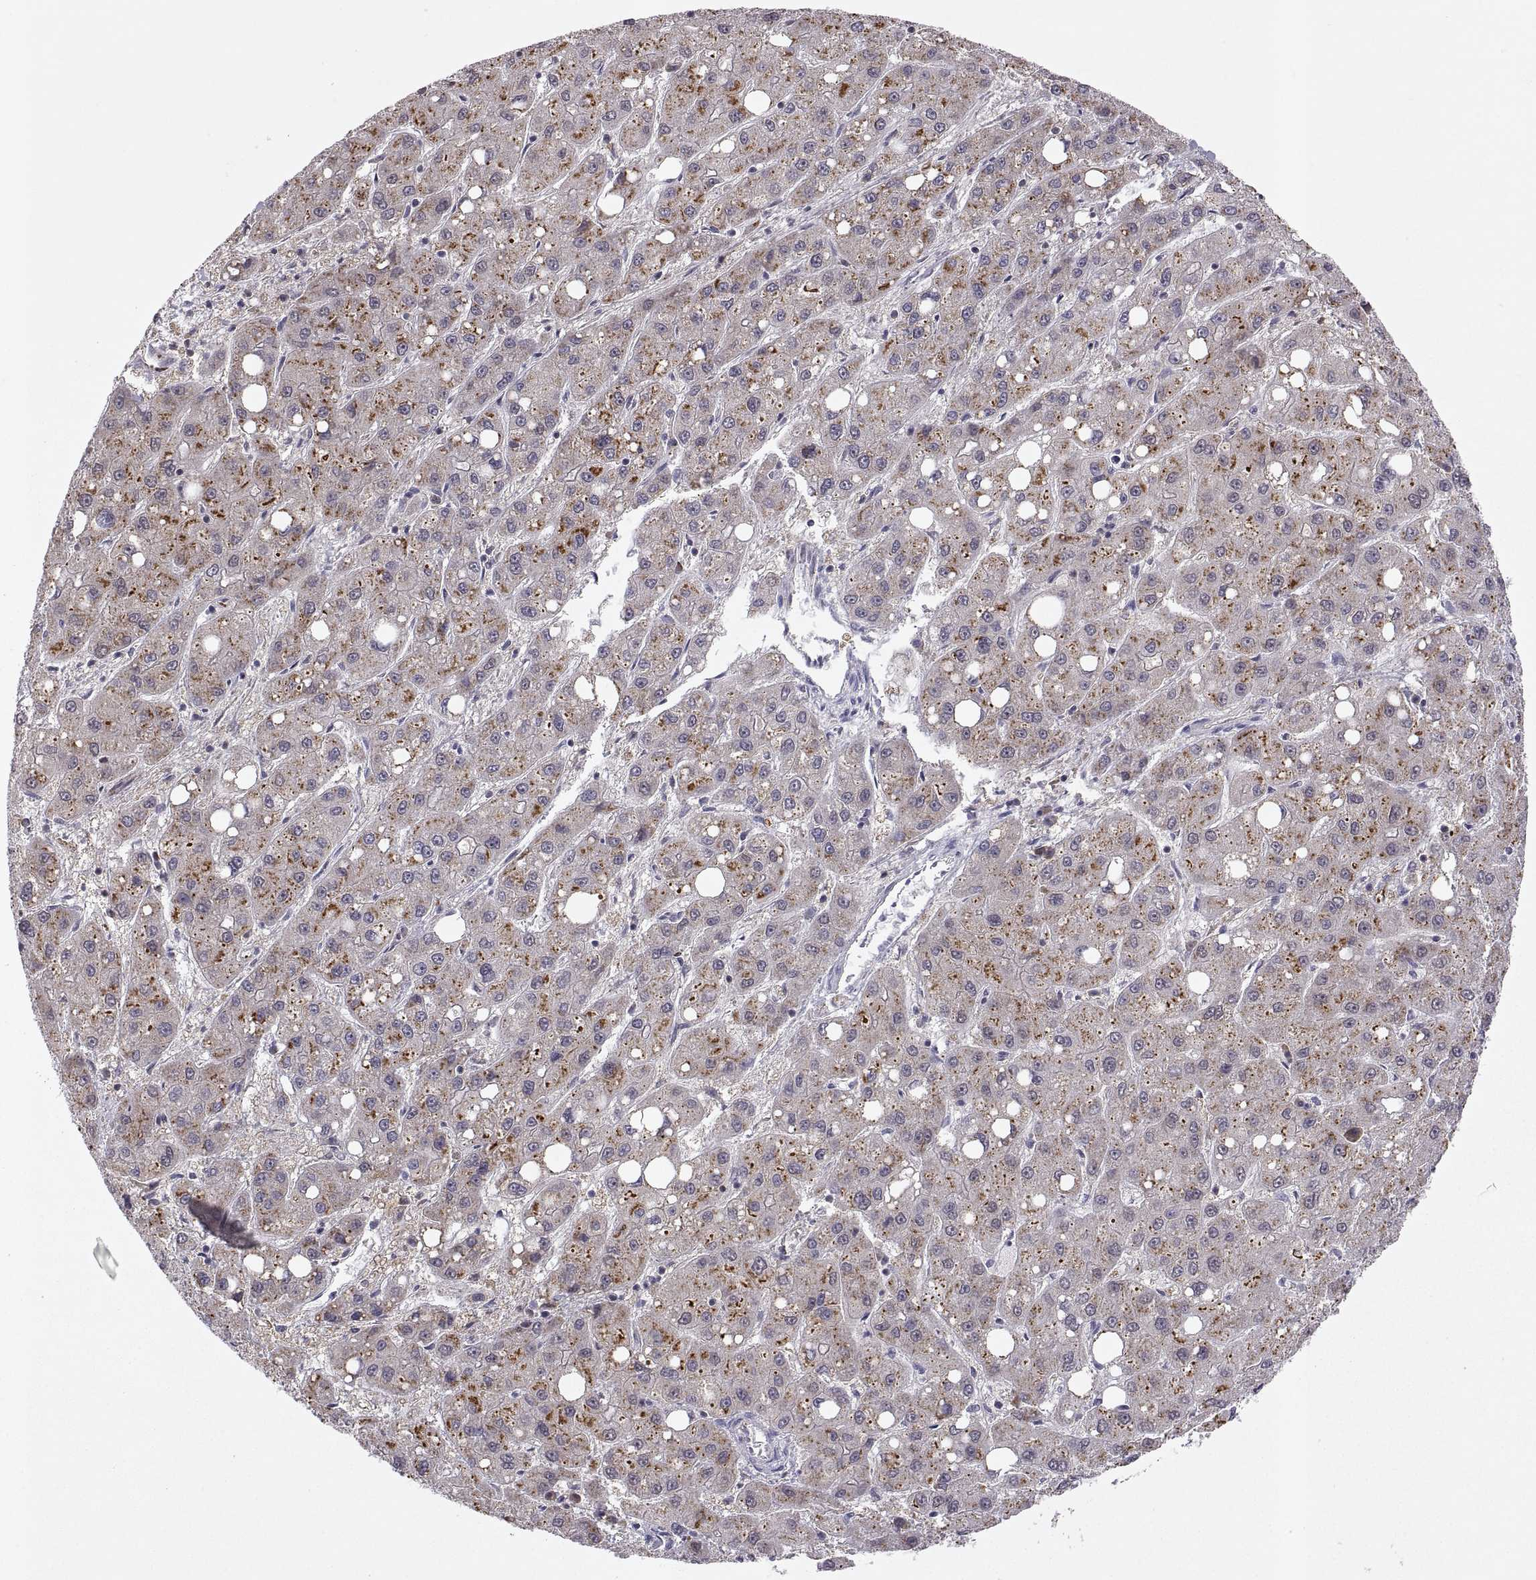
{"staining": {"intensity": "negative", "quantity": "none", "location": "none"}, "tissue": "liver cancer", "cell_type": "Tumor cells", "image_type": "cancer", "snomed": [{"axis": "morphology", "description": "Carcinoma, Hepatocellular, NOS"}, {"axis": "topography", "description": "Liver"}], "caption": "Immunohistochemical staining of human hepatocellular carcinoma (liver) shows no significant expression in tumor cells.", "gene": "FGF9", "patient": {"sex": "male", "age": 73}}